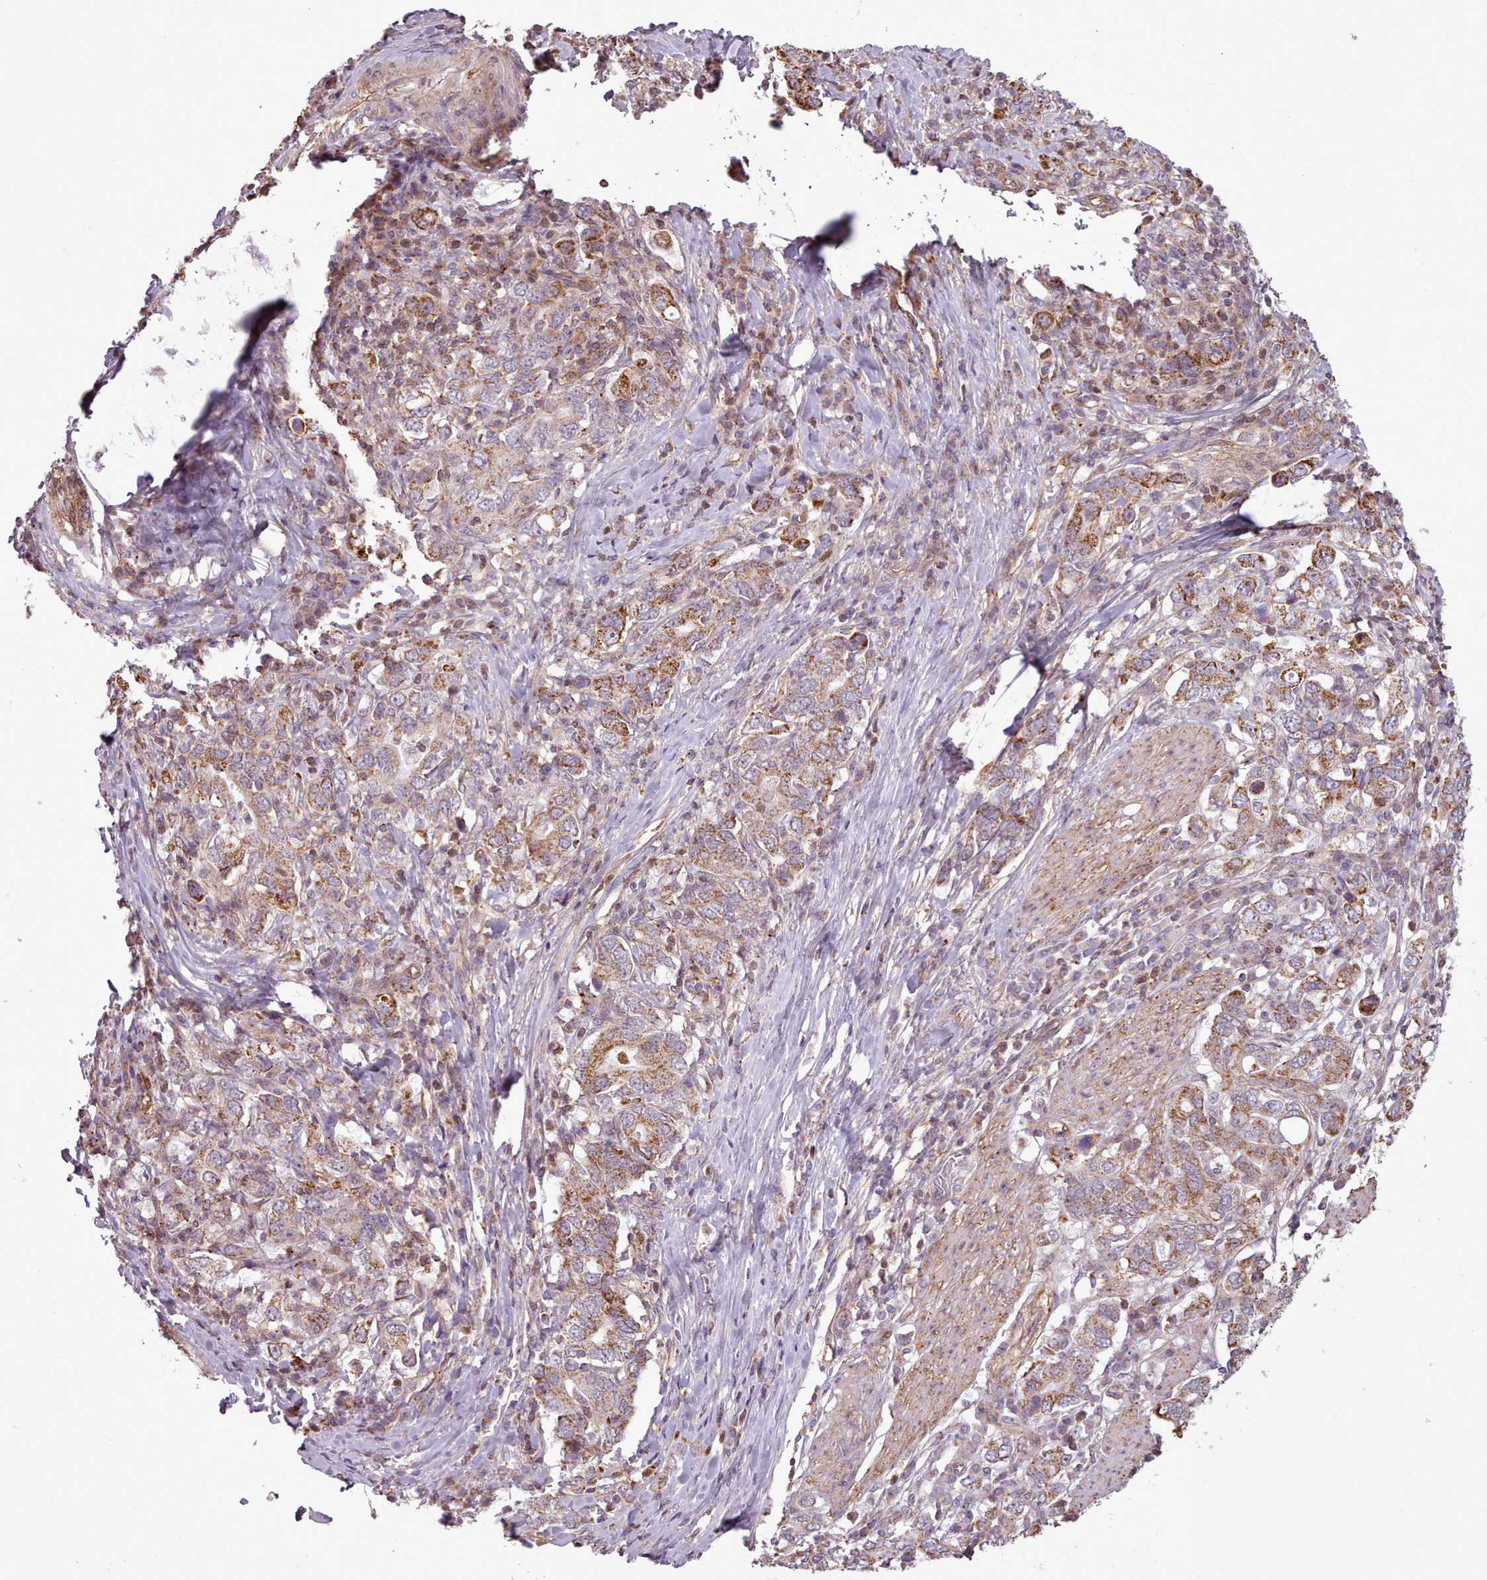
{"staining": {"intensity": "moderate", "quantity": "25%-75%", "location": "cytoplasmic/membranous"}, "tissue": "stomach cancer", "cell_type": "Tumor cells", "image_type": "cancer", "snomed": [{"axis": "morphology", "description": "Adenocarcinoma, NOS"}, {"axis": "topography", "description": "Stomach, upper"}, {"axis": "topography", "description": "Stomach"}], "caption": "Immunohistochemical staining of stomach cancer (adenocarcinoma) demonstrates medium levels of moderate cytoplasmic/membranous protein staining in approximately 25%-75% of tumor cells.", "gene": "ZMYM4", "patient": {"sex": "male", "age": 62}}